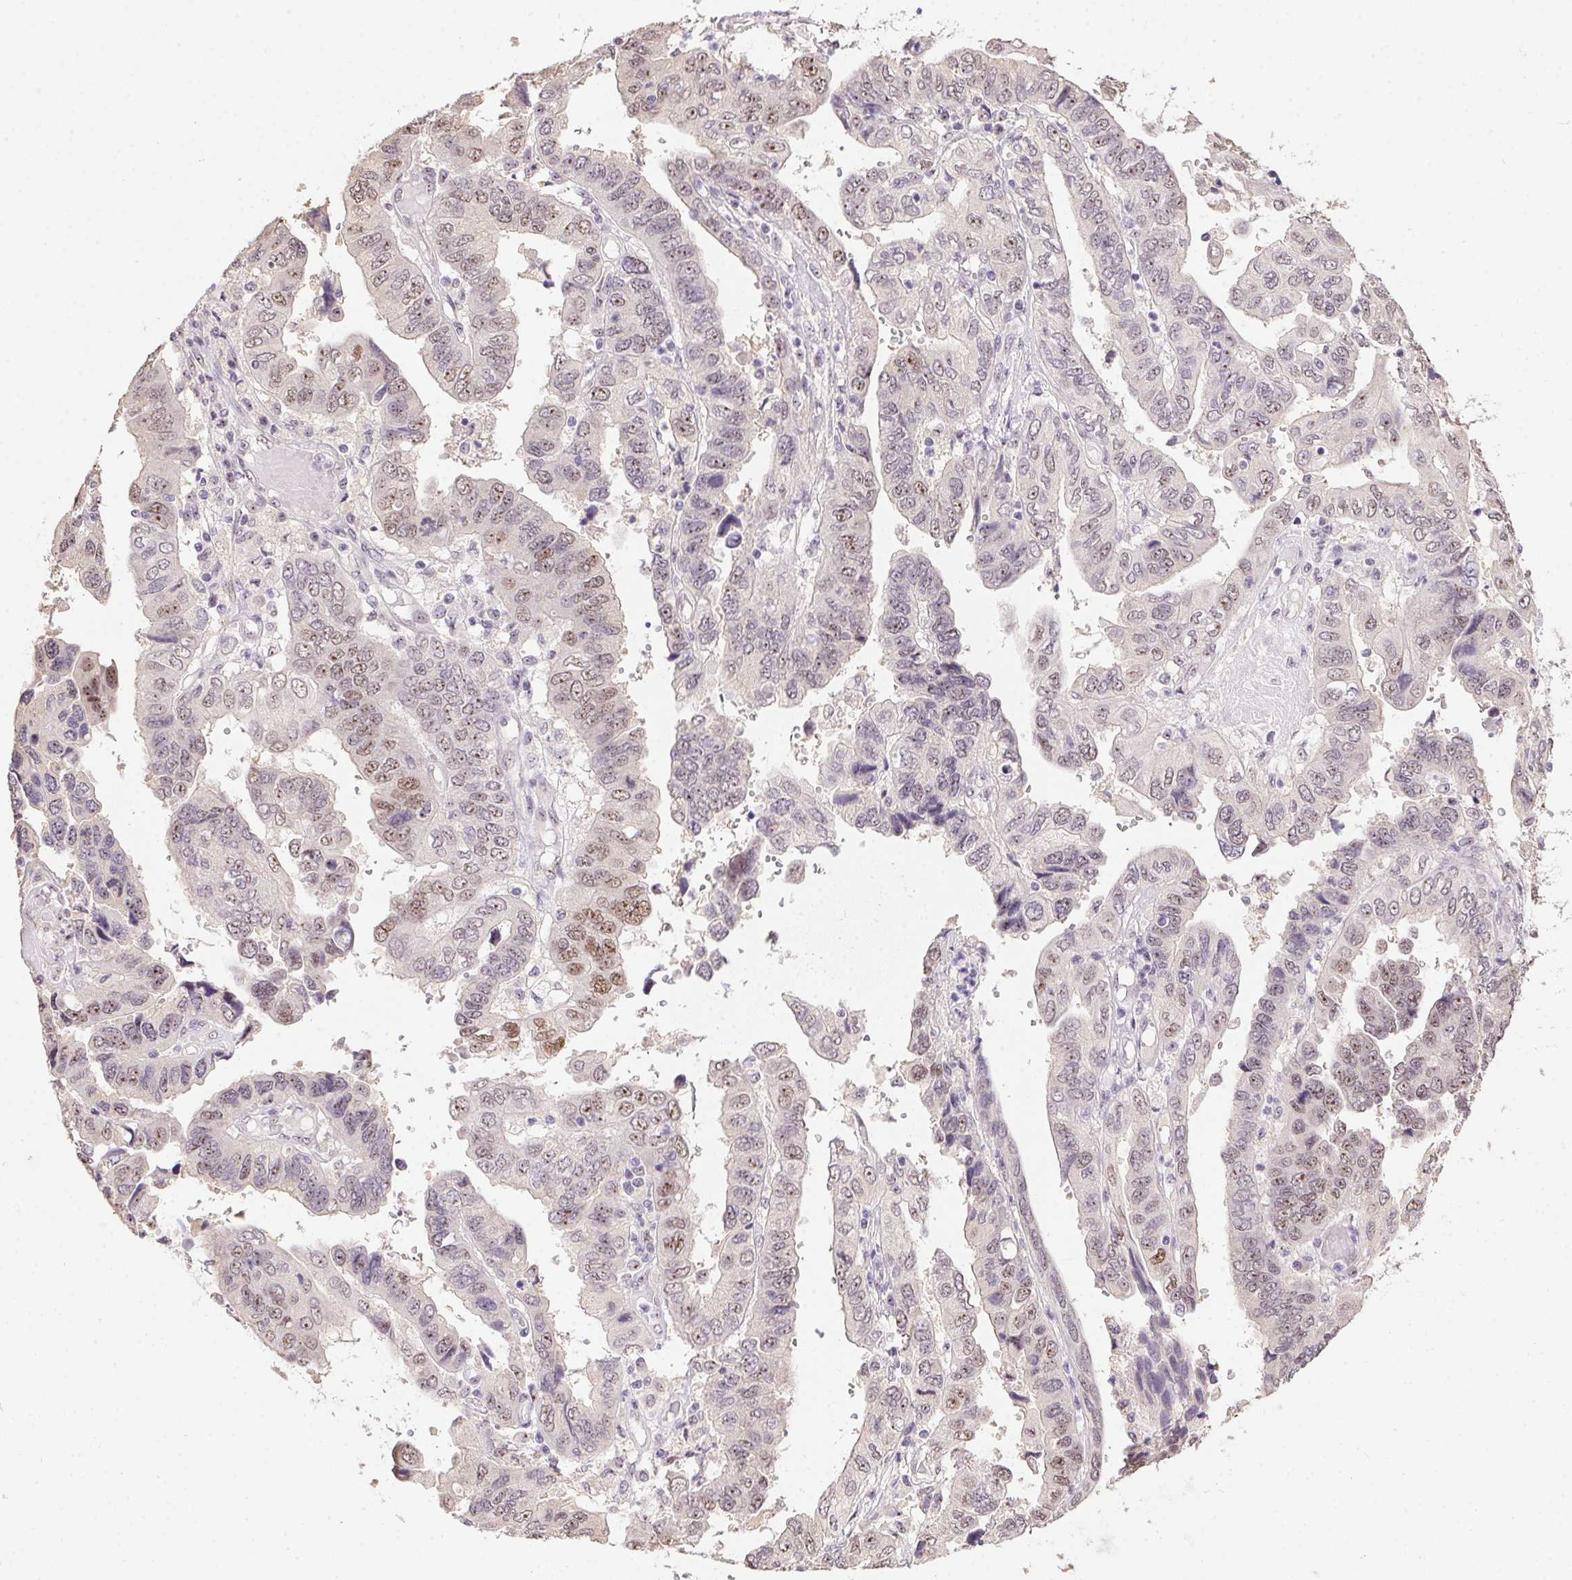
{"staining": {"intensity": "moderate", "quantity": "25%-75%", "location": "nuclear"}, "tissue": "ovarian cancer", "cell_type": "Tumor cells", "image_type": "cancer", "snomed": [{"axis": "morphology", "description": "Cystadenocarcinoma, serous, NOS"}, {"axis": "topography", "description": "Ovary"}], "caption": "Human ovarian cancer stained with a brown dye exhibits moderate nuclear positive positivity in approximately 25%-75% of tumor cells.", "gene": "BATF2", "patient": {"sex": "female", "age": 79}}